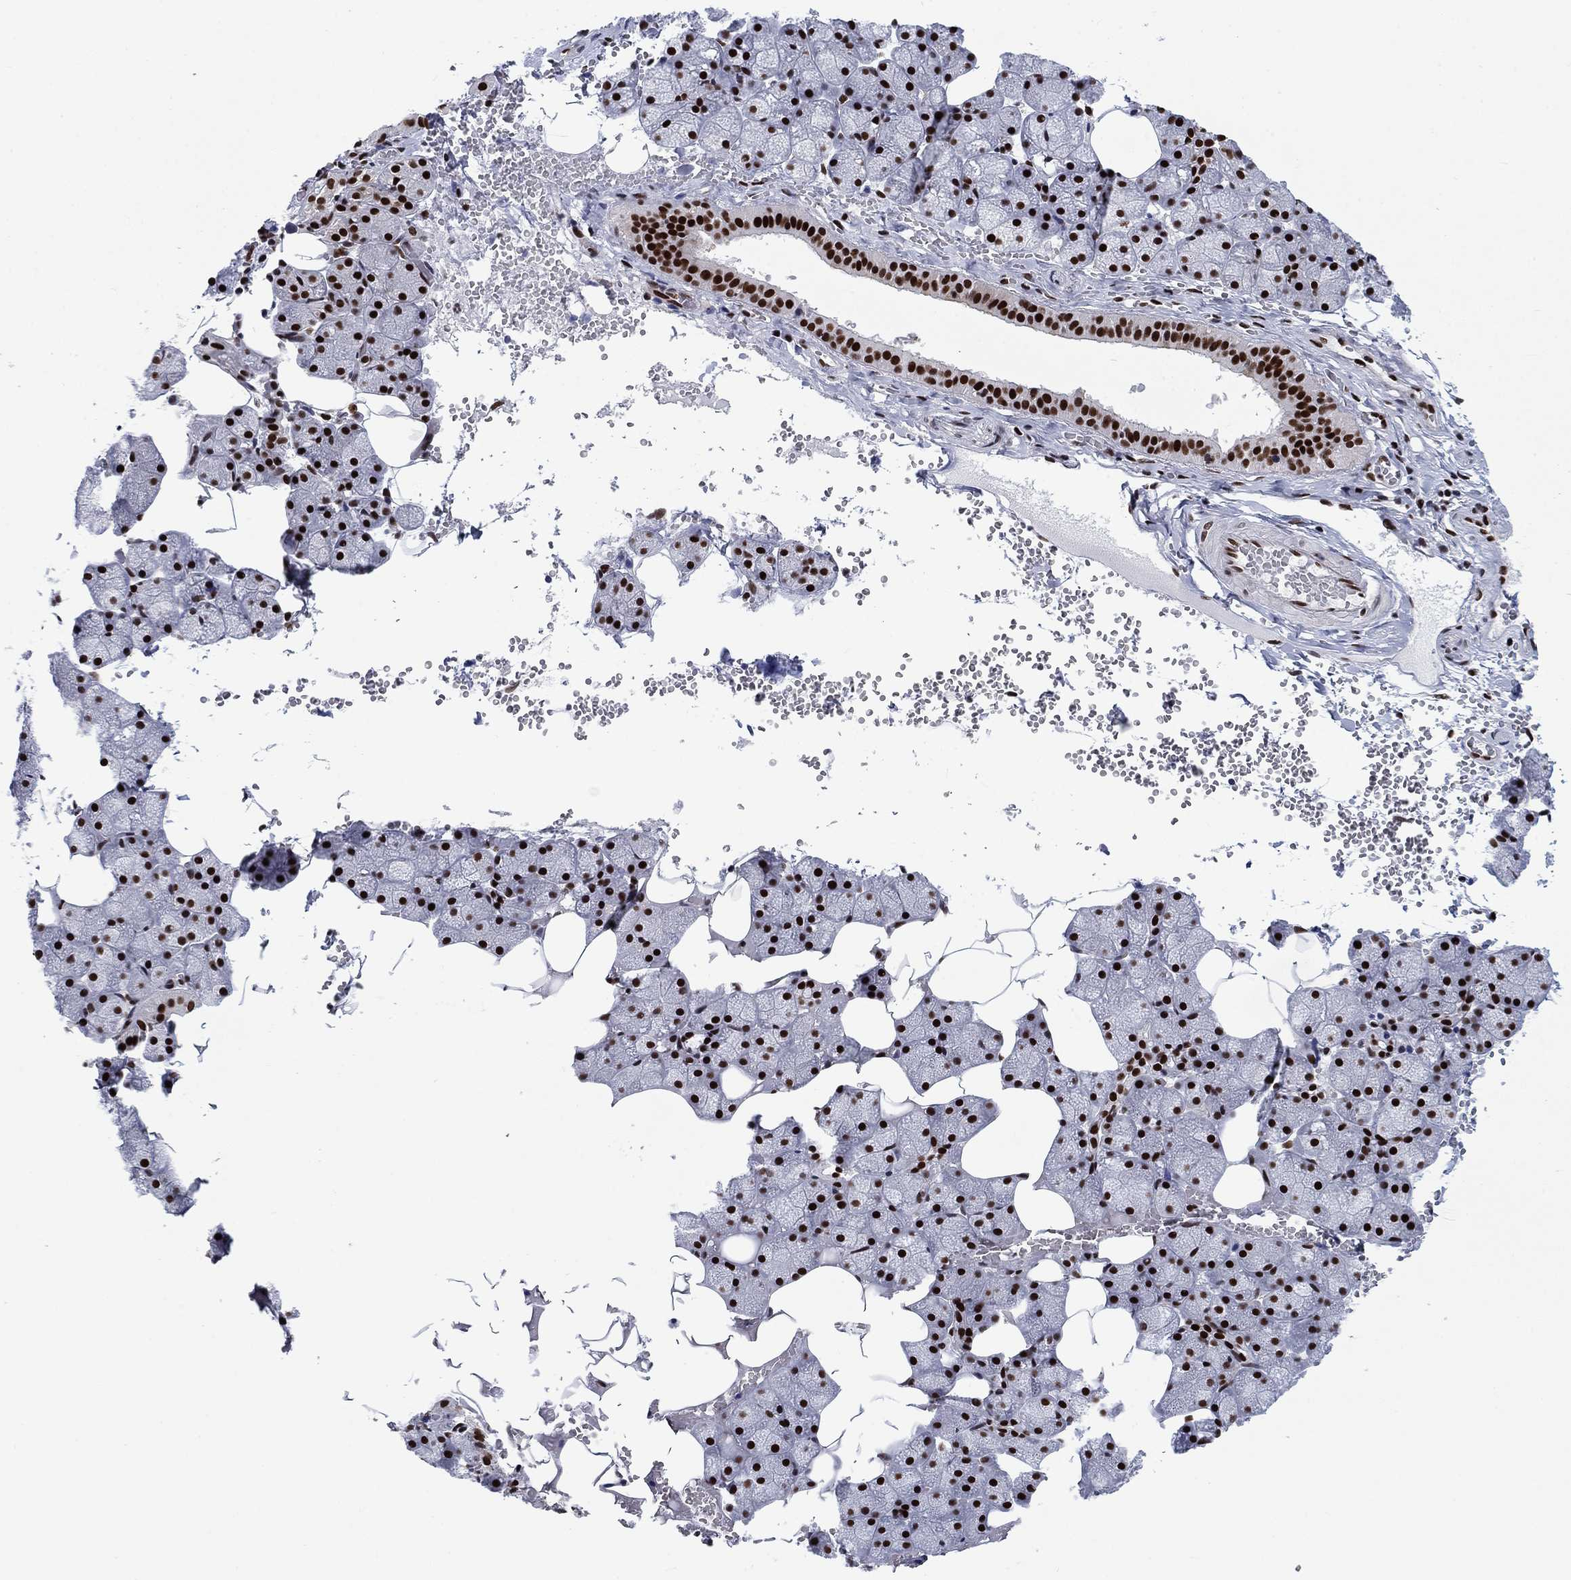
{"staining": {"intensity": "strong", "quantity": ">75%", "location": "nuclear"}, "tissue": "salivary gland", "cell_type": "Glandular cells", "image_type": "normal", "snomed": [{"axis": "morphology", "description": "Normal tissue, NOS"}, {"axis": "topography", "description": "Salivary gland"}], "caption": "Protein staining of benign salivary gland exhibits strong nuclear staining in approximately >75% of glandular cells. The protein of interest is stained brown, and the nuclei are stained in blue (DAB (3,3'-diaminobenzidine) IHC with brightfield microscopy, high magnification).", "gene": "RPRD1B", "patient": {"sex": "male", "age": 38}}